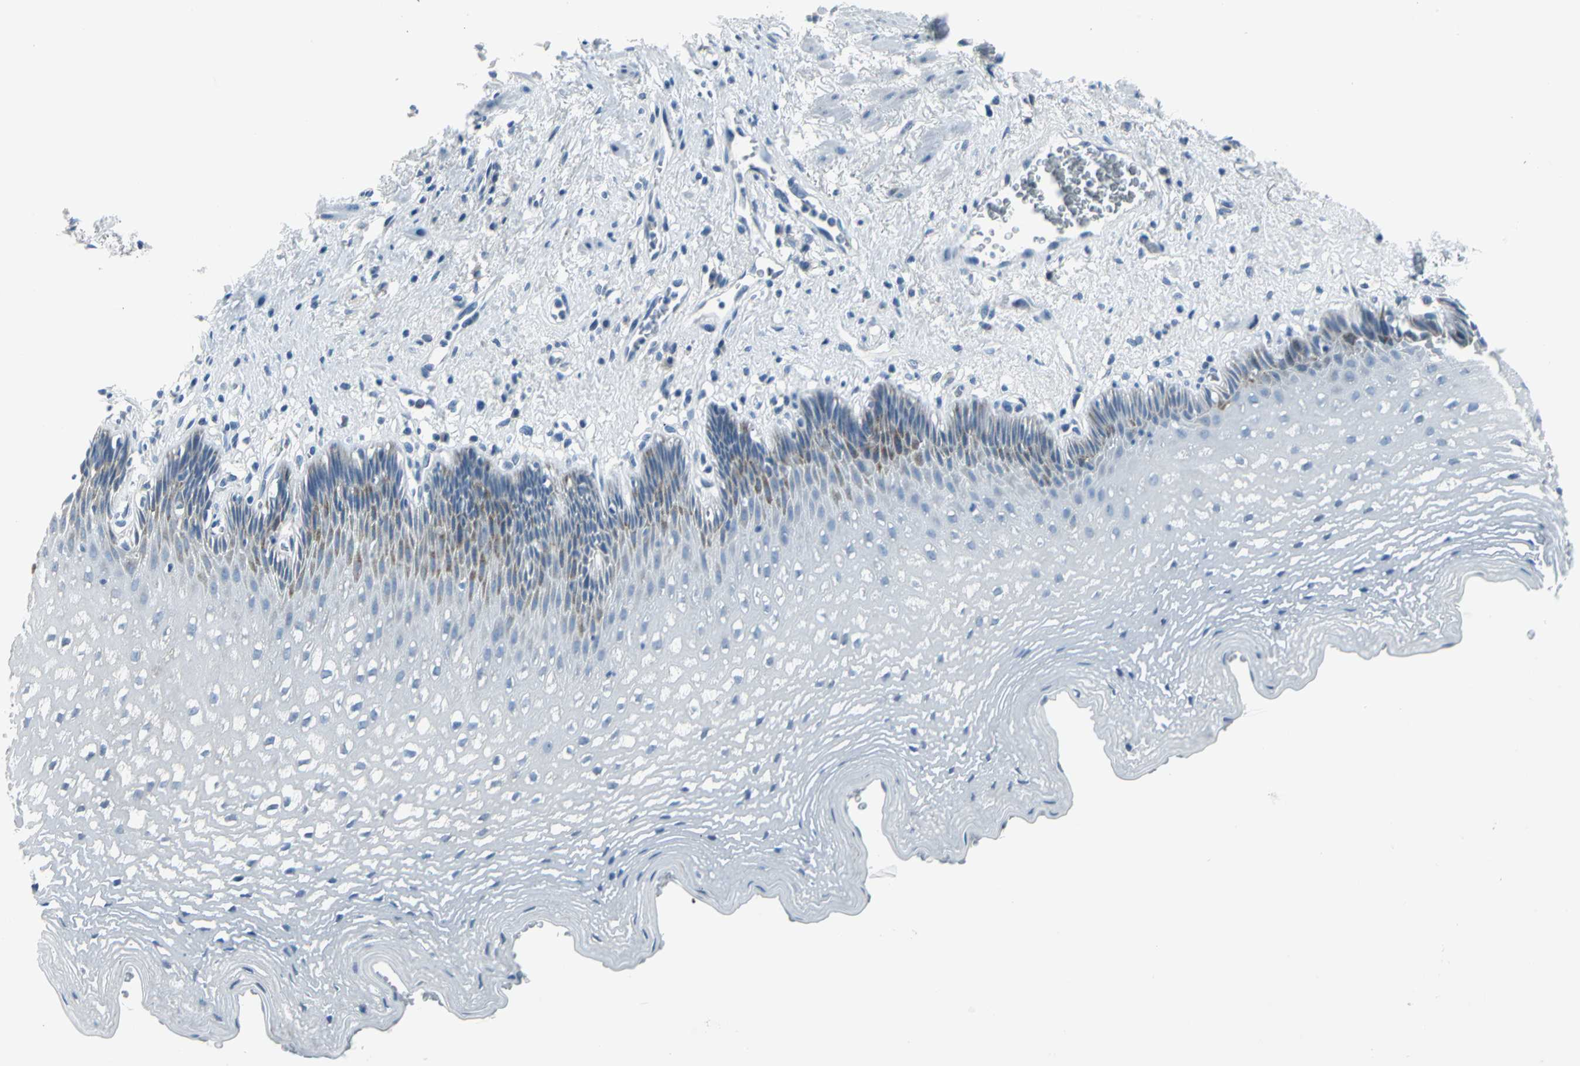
{"staining": {"intensity": "moderate", "quantity": "<25%", "location": "cytoplasmic/membranous"}, "tissue": "esophagus", "cell_type": "Squamous epithelial cells", "image_type": "normal", "snomed": [{"axis": "morphology", "description": "Normal tissue, NOS"}, {"axis": "topography", "description": "Esophagus"}], "caption": "Immunohistochemical staining of normal human esophagus demonstrates moderate cytoplasmic/membranous protein positivity in approximately <25% of squamous epithelial cells.", "gene": "DNAI2", "patient": {"sex": "female", "age": 70}}